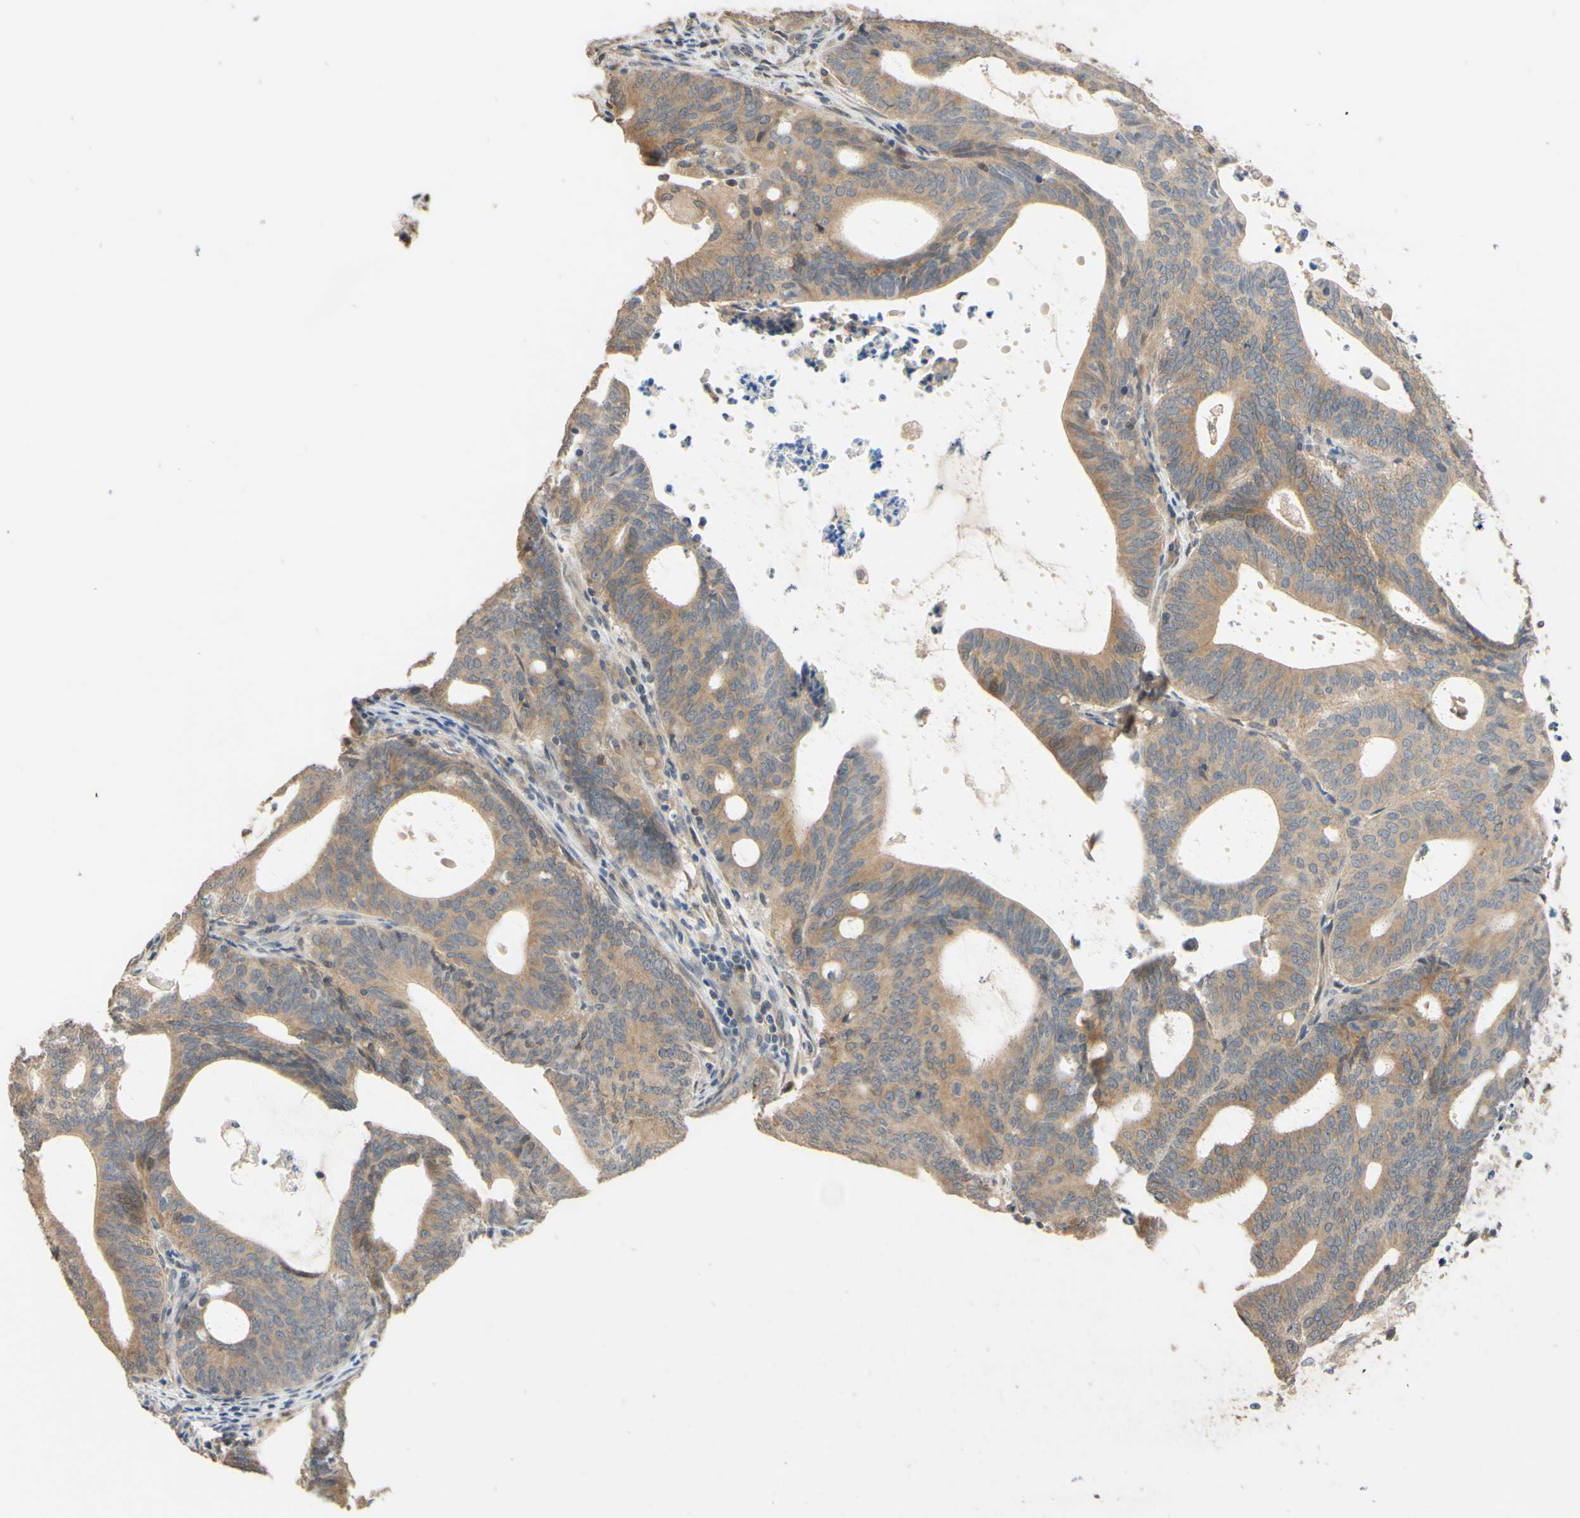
{"staining": {"intensity": "moderate", "quantity": ">75%", "location": "cytoplasmic/membranous"}, "tissue": "endometrial cancer", "cell_type": "Tumor cells", "image_type": "cancer", "snomed": [{"axis": "morphology", "description": "Adenocarcinoma, NOS"}, {"axis": "topography", "description": "Uterus"}], "caption": "The immunohistochemical stain shows moderate cytoplasmic/membranous staining in tumor cells of endometrial adenocarcinoma tissue.", "gene": "SMIM19", "patient": {"sex": "female", "age": 83}}